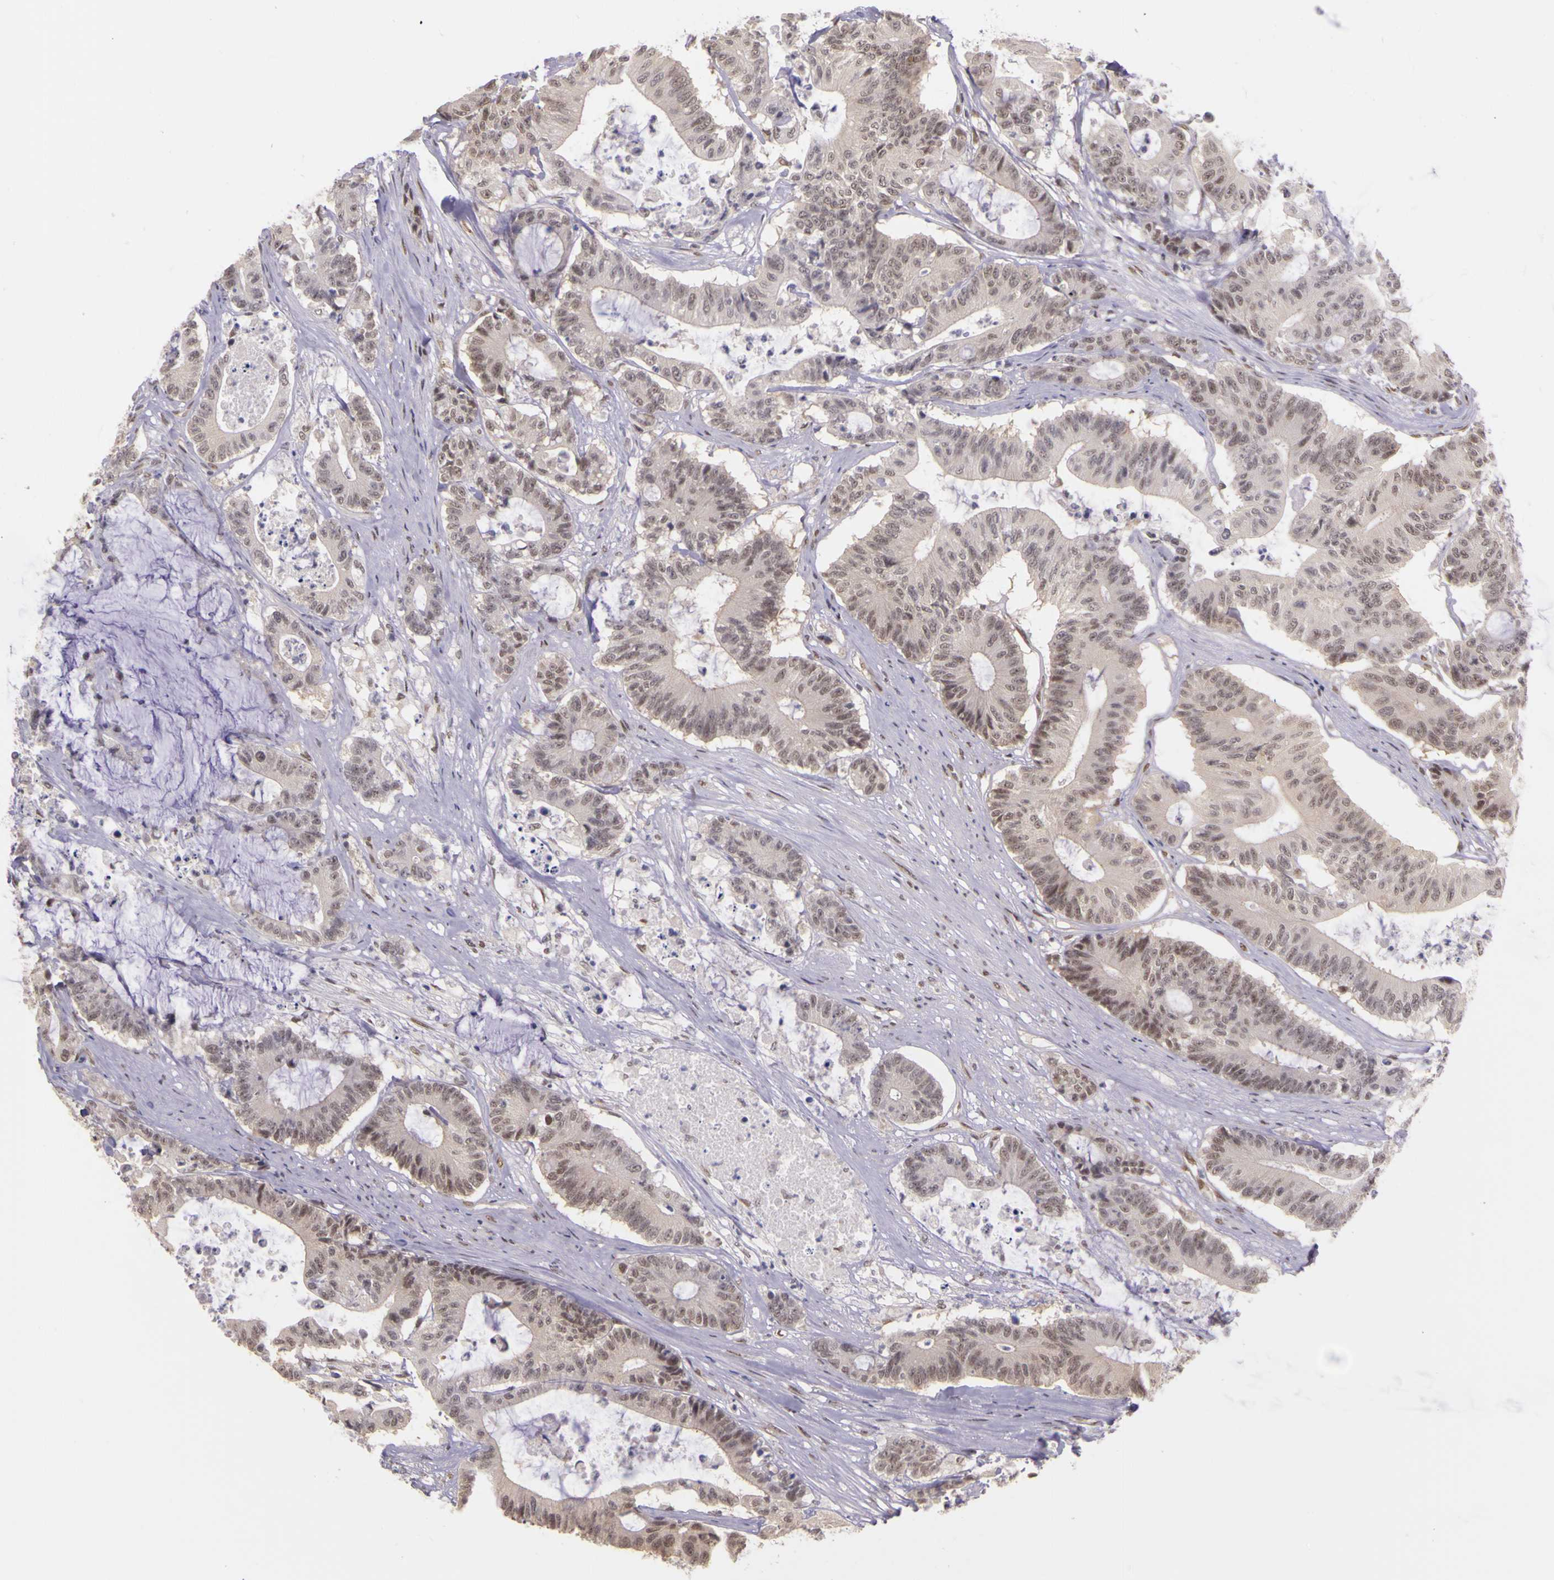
{"staining": {"intensity": "weak", "quantity": "25%-75%", "location": "nuclear"}, "tissue": "colorectal cancer", "cell_type": "Tumor cells", "image_type": "cancer", "snomed": [{"axis": "morphology", "description": "Adenocarcinoma, NOS"}, {"axis": "topography", "description": "Colon"}], "caption": "Colorectal cancer (adenocarcinoma) stained with immunohistochemistry (IHC) reveals weak nuclear staining in approximately 25%-75% of tumor cells.", "gene": "WDR13", "patient": {"sex": "female", "age": 84}}